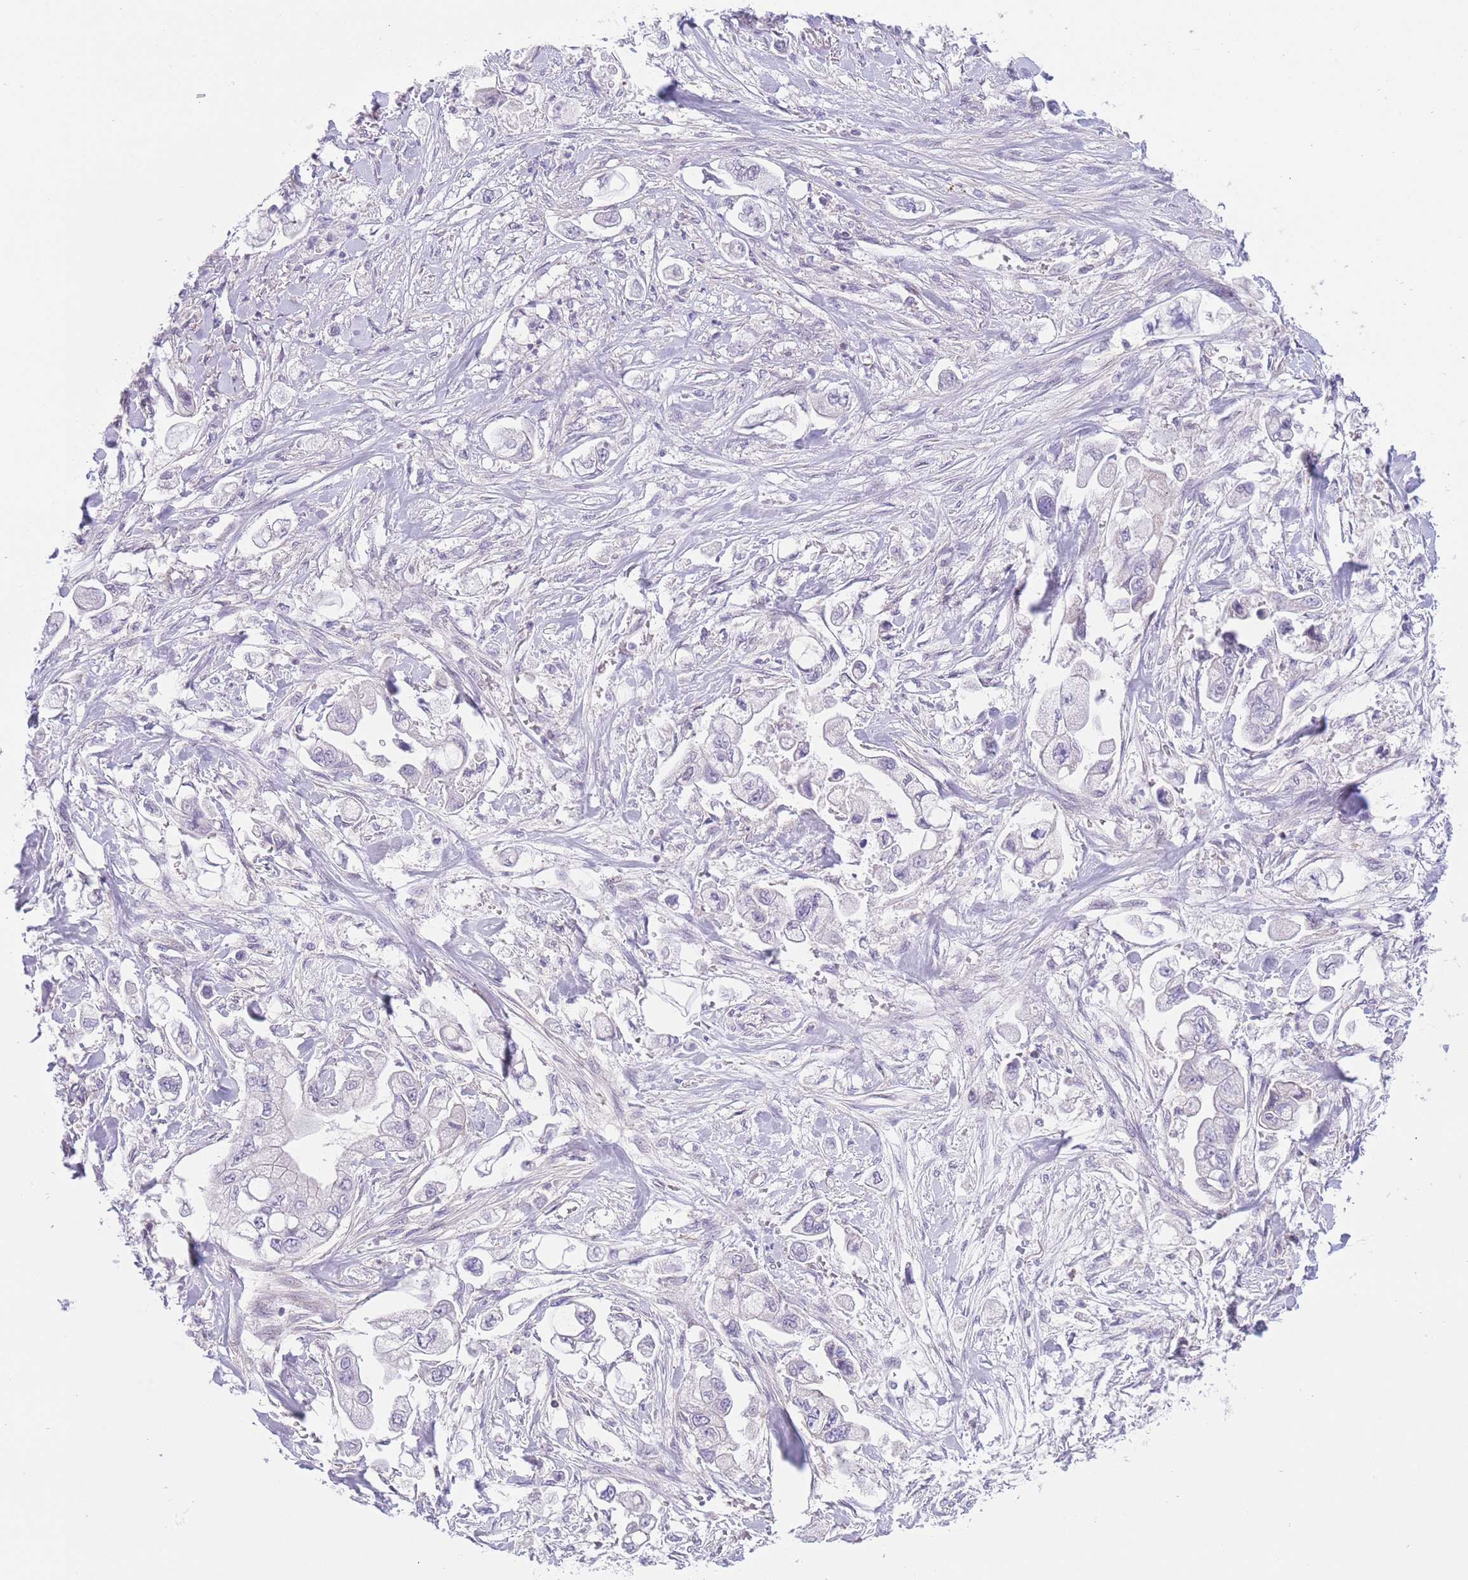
{"staining": {"intensity": "negative", "quantity": "none", "location": "none"}, "tissue": "stomach cancer", "cell_type": "Tumor cells", "image_type": "cancer", "snomed": [{"axis": "morphology", "description": "Adenocarcinoma, NOS"}, {"axis": "topography", "description": "Stomach"}], "caption": "Adenocarcinoma (stomach) was stained to show a protein in brown. There is no significant staining in tumor cells.", "gene": "C9orf152", "patient": {"sex": "male", "age": 62}}